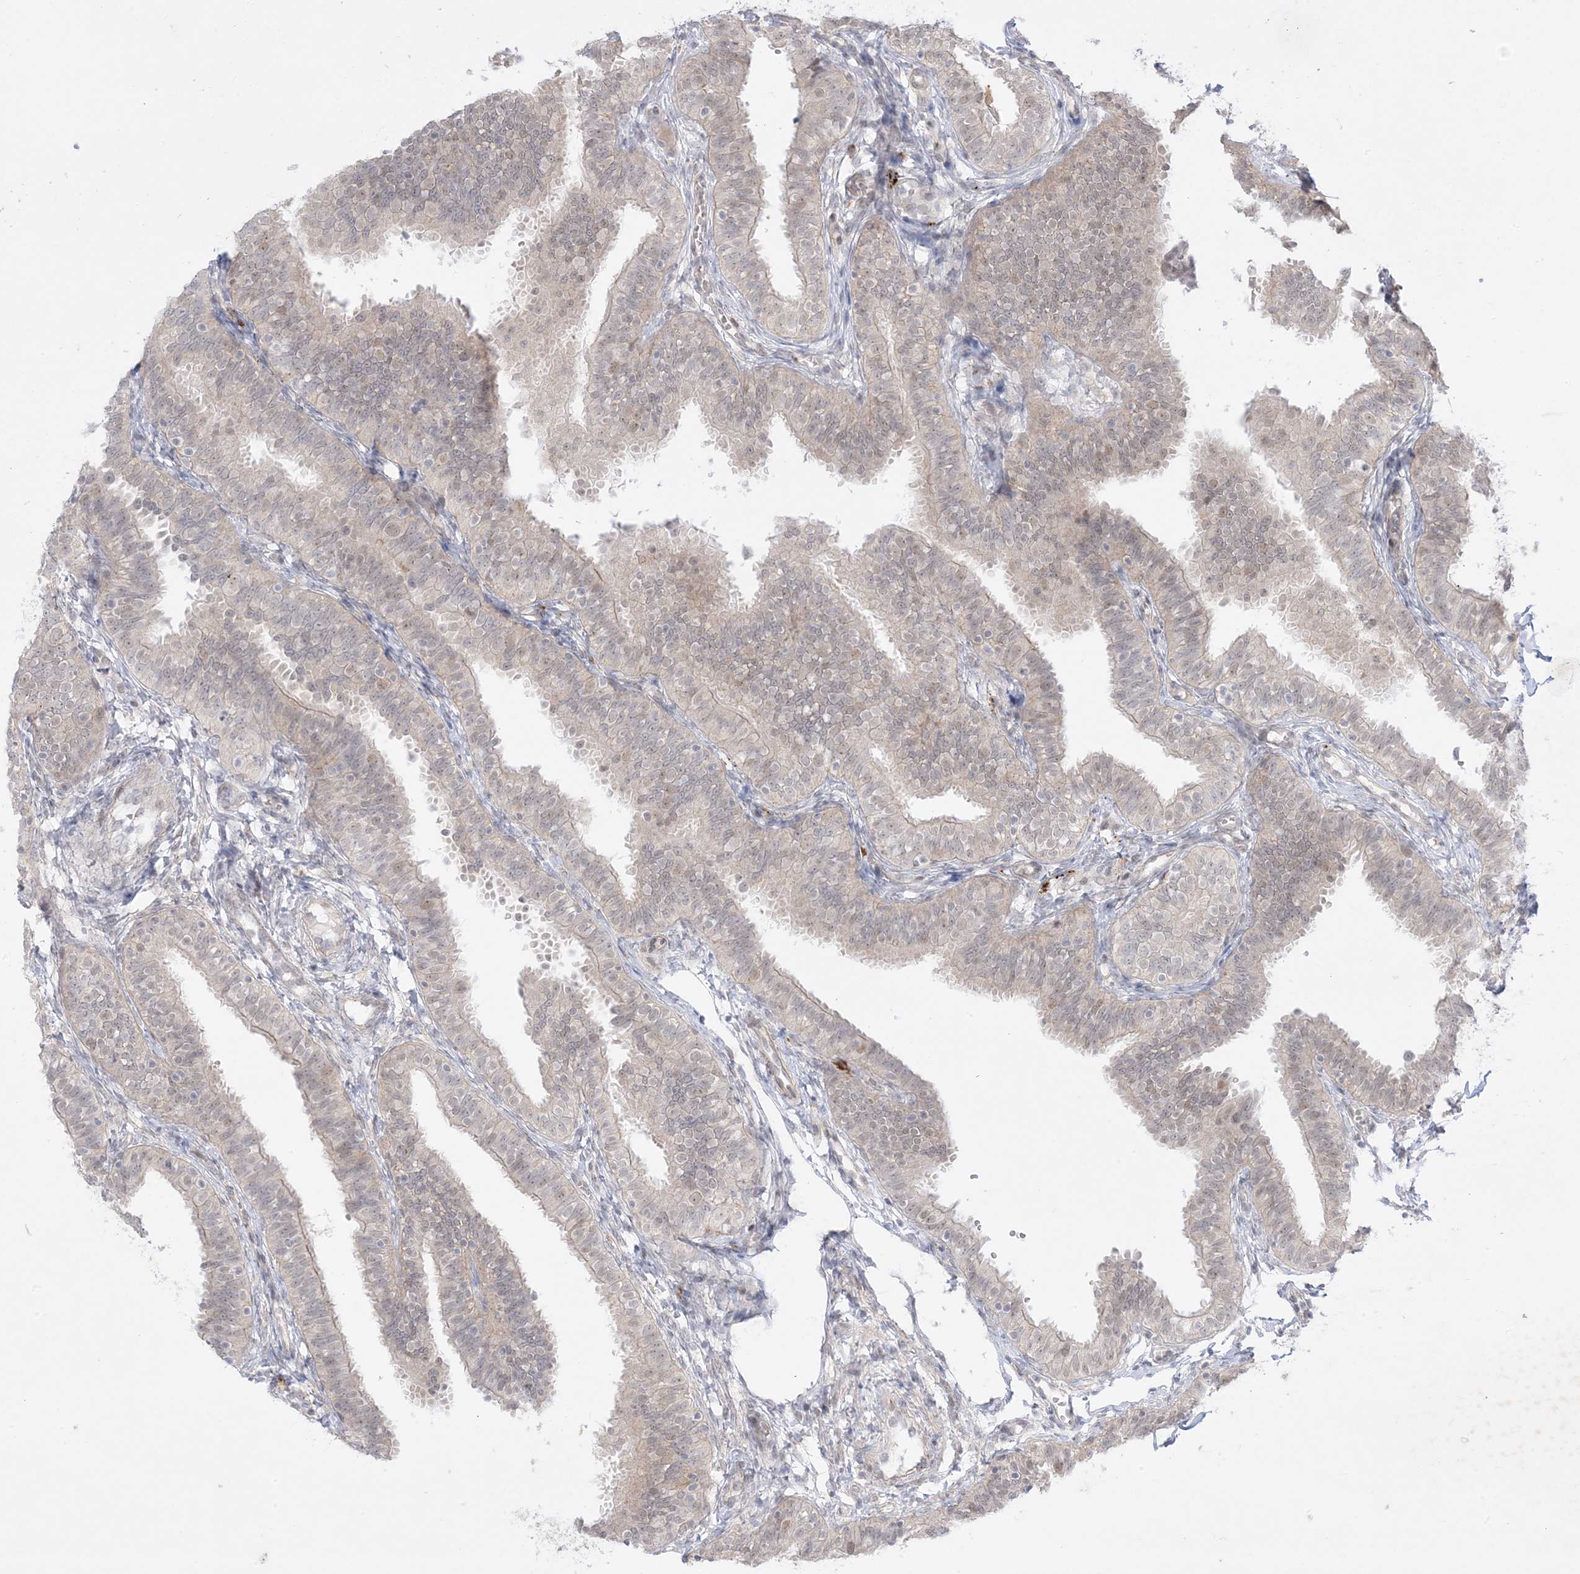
{"staining": {"intensity": "moderate", "quantity": "25%-75%", "location": "cytoplasmic/membranous,nuclear"}, "tissue": "fallopian tube", "cell_type": "Glandular cells", "image_type": "normal", "snomed": [{"axis": "morphology", "description": "Normal tissue, NOS"}, {"axis": "topography", "description": "Fallopian tube"}], "caption": "Glandular cells demonstrate medium levels of moderate cytoplasmic/membranous,nuclear positivity in about 25%-75% of cells in benign human fallopian tube. The staining was performed using DAB (3,3'-diaminobenzidine) to visualize the protein expression in brown, while the nuclei were stained in blue with hematoxylin (Magnification: 20x).", "gene": "PTK6", "patient": {"sex": "female", "age": 35}}